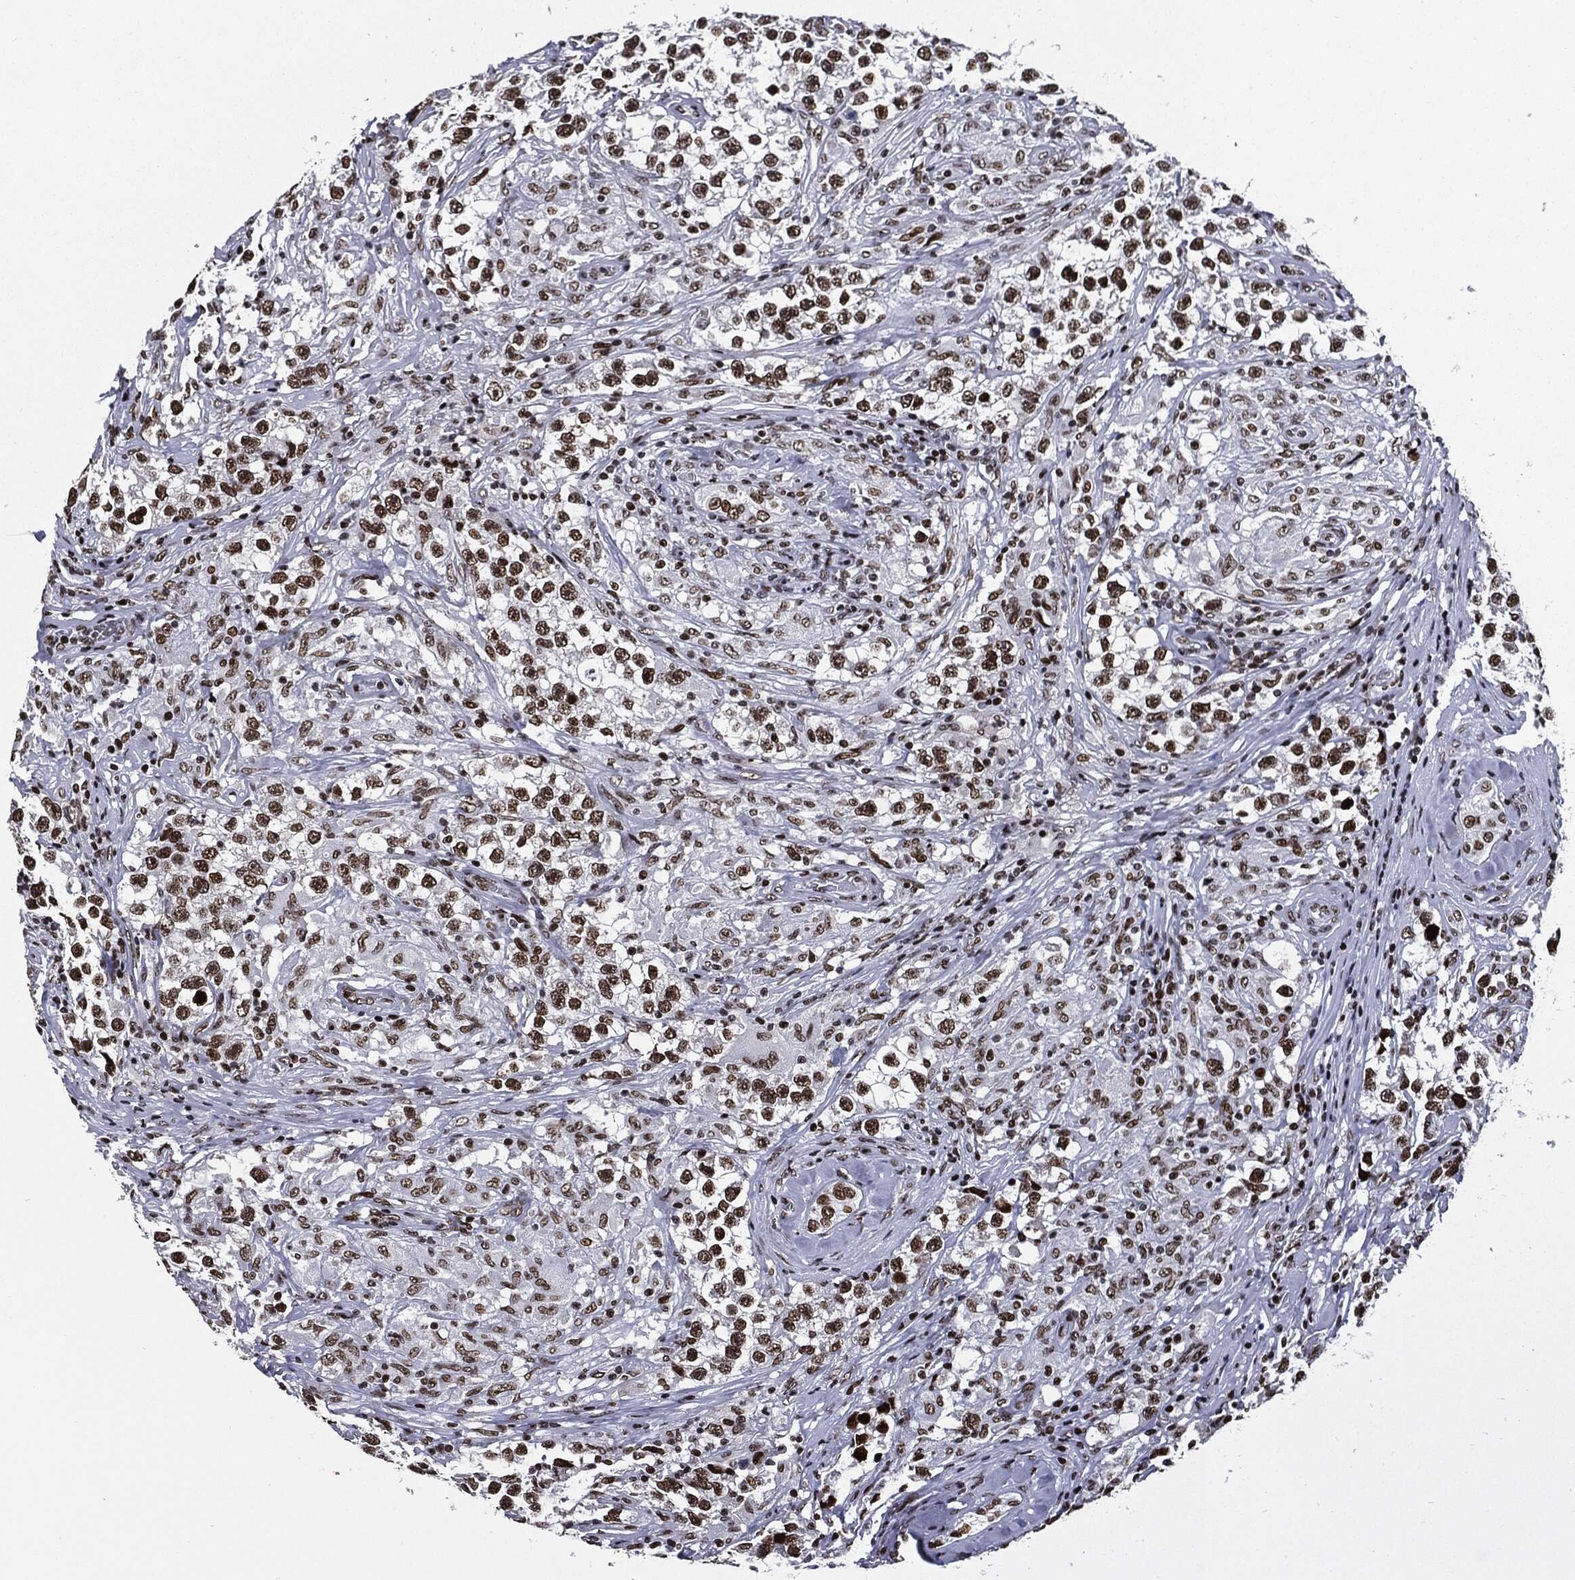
{"staining": {"intensity": "moderate", "quantity": ">75%", "location": "nuclear"}, "tissue": "testis cancer", "cell_type": "Tumor cells", "image_type": "cancer", "snomed": [{"axis": "morphology", "description": "Seminoma, NOS"}, {"axis": "topography", "description": "Testis"}], "caption": "Immunohistochemical staining of seminoma (testis) exhibits medium levels of moderate nuclear expression in about >75% of tumor cells.", "gene": "ZFP91", "patient": {"sex": "male", "age": 46}}